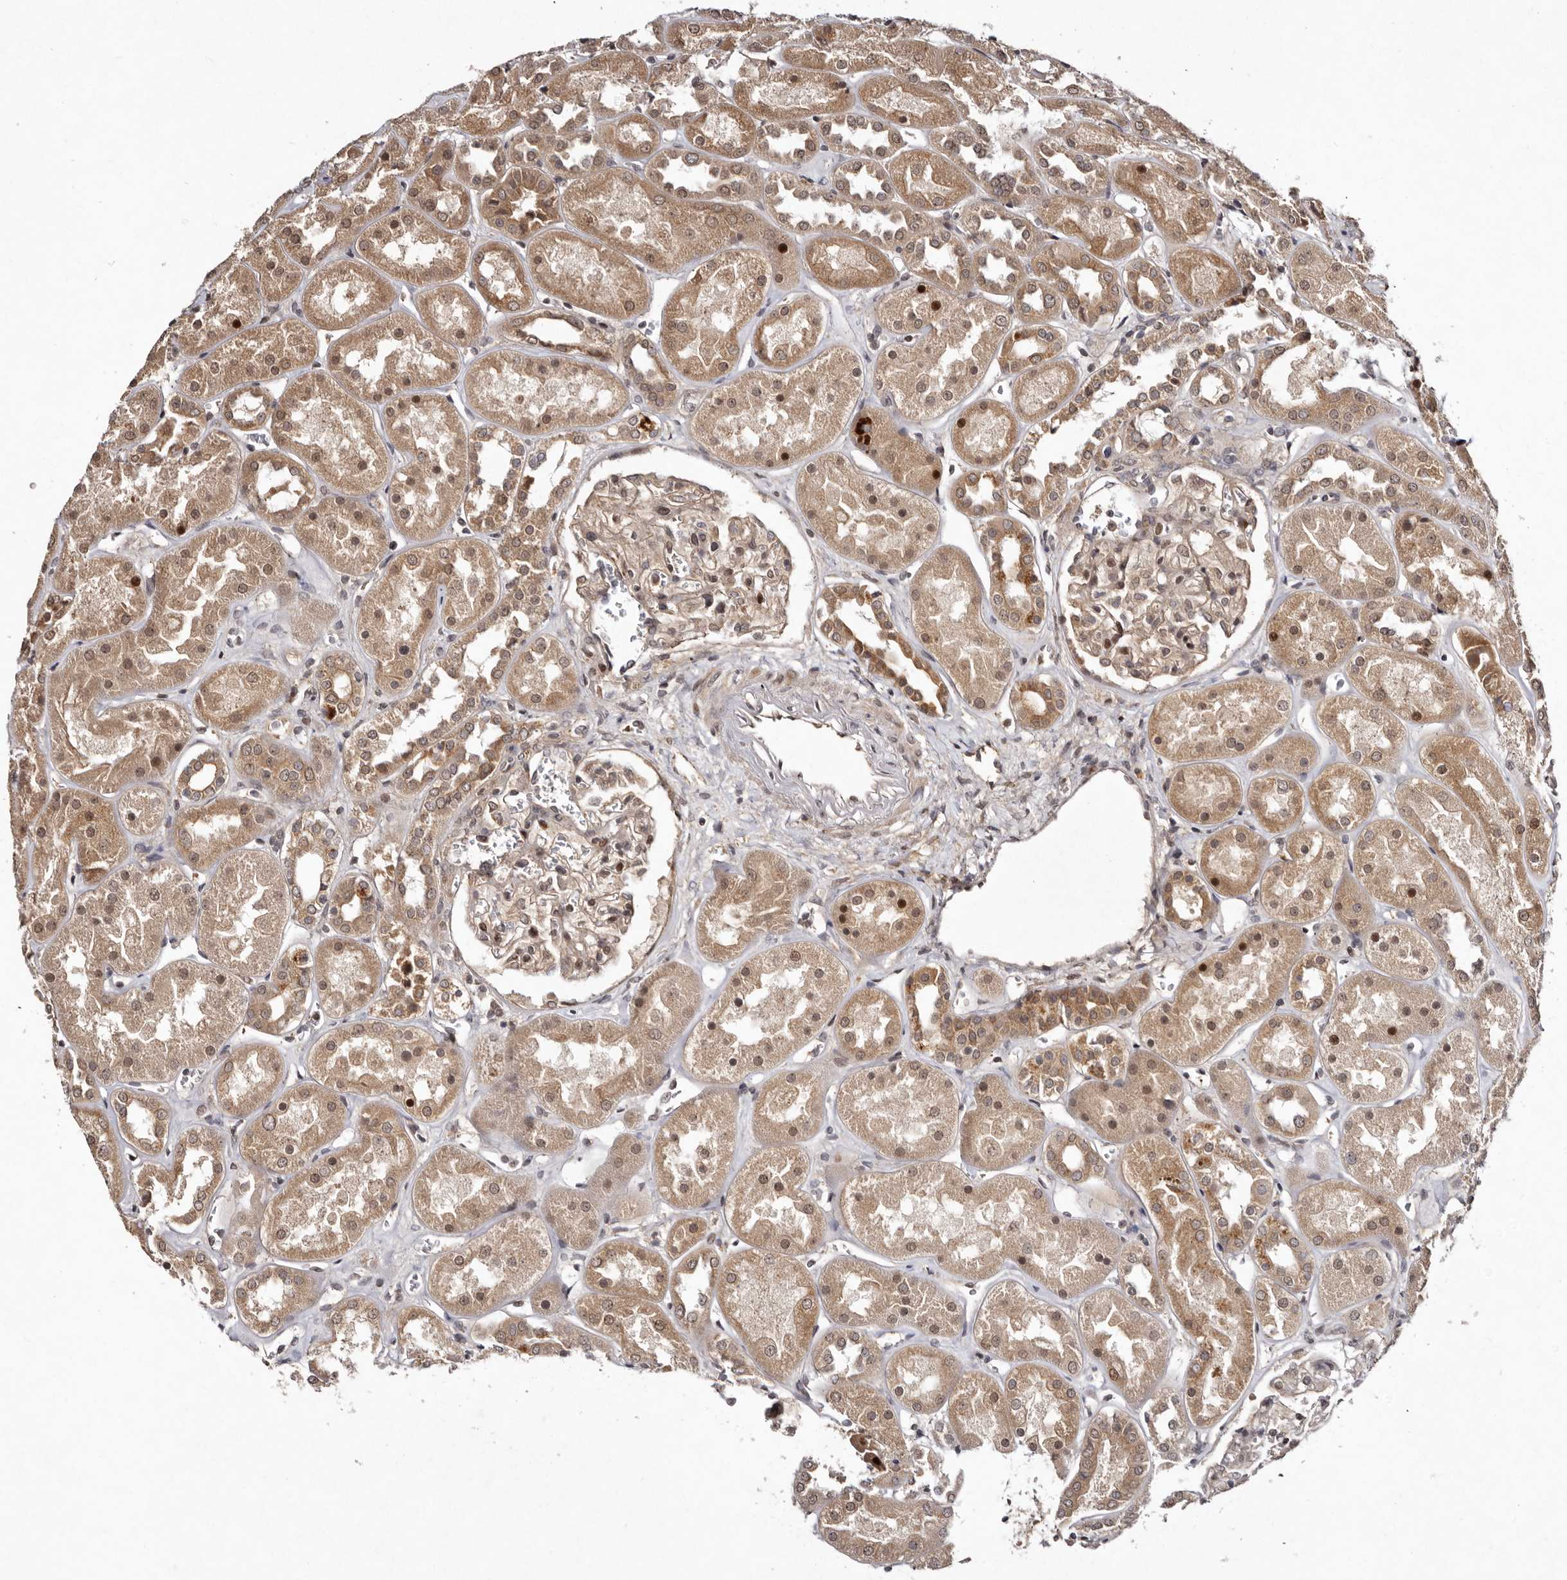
{"staining": {"intensity": "moderate", "quantity": "25%-75%", "location": "cytoplasmic/membranous,nuclear"}, "tissue": "kidney", "cell_type": "Cells in glomeruli", "image_type": "normal", "snomed": [{"axis": "morphology", "description": "Normal tissue, NOS"}, {"axis": "topography", "description": "Kidney"}], "caption": "Moderate cytoplasmic/membranous,nuclear positivity is identified in approximately 25%-75% of cells in glomeruli in normal kidney.", "gene": "ABL1", "patient": {"sex": "male", "age": 70}}